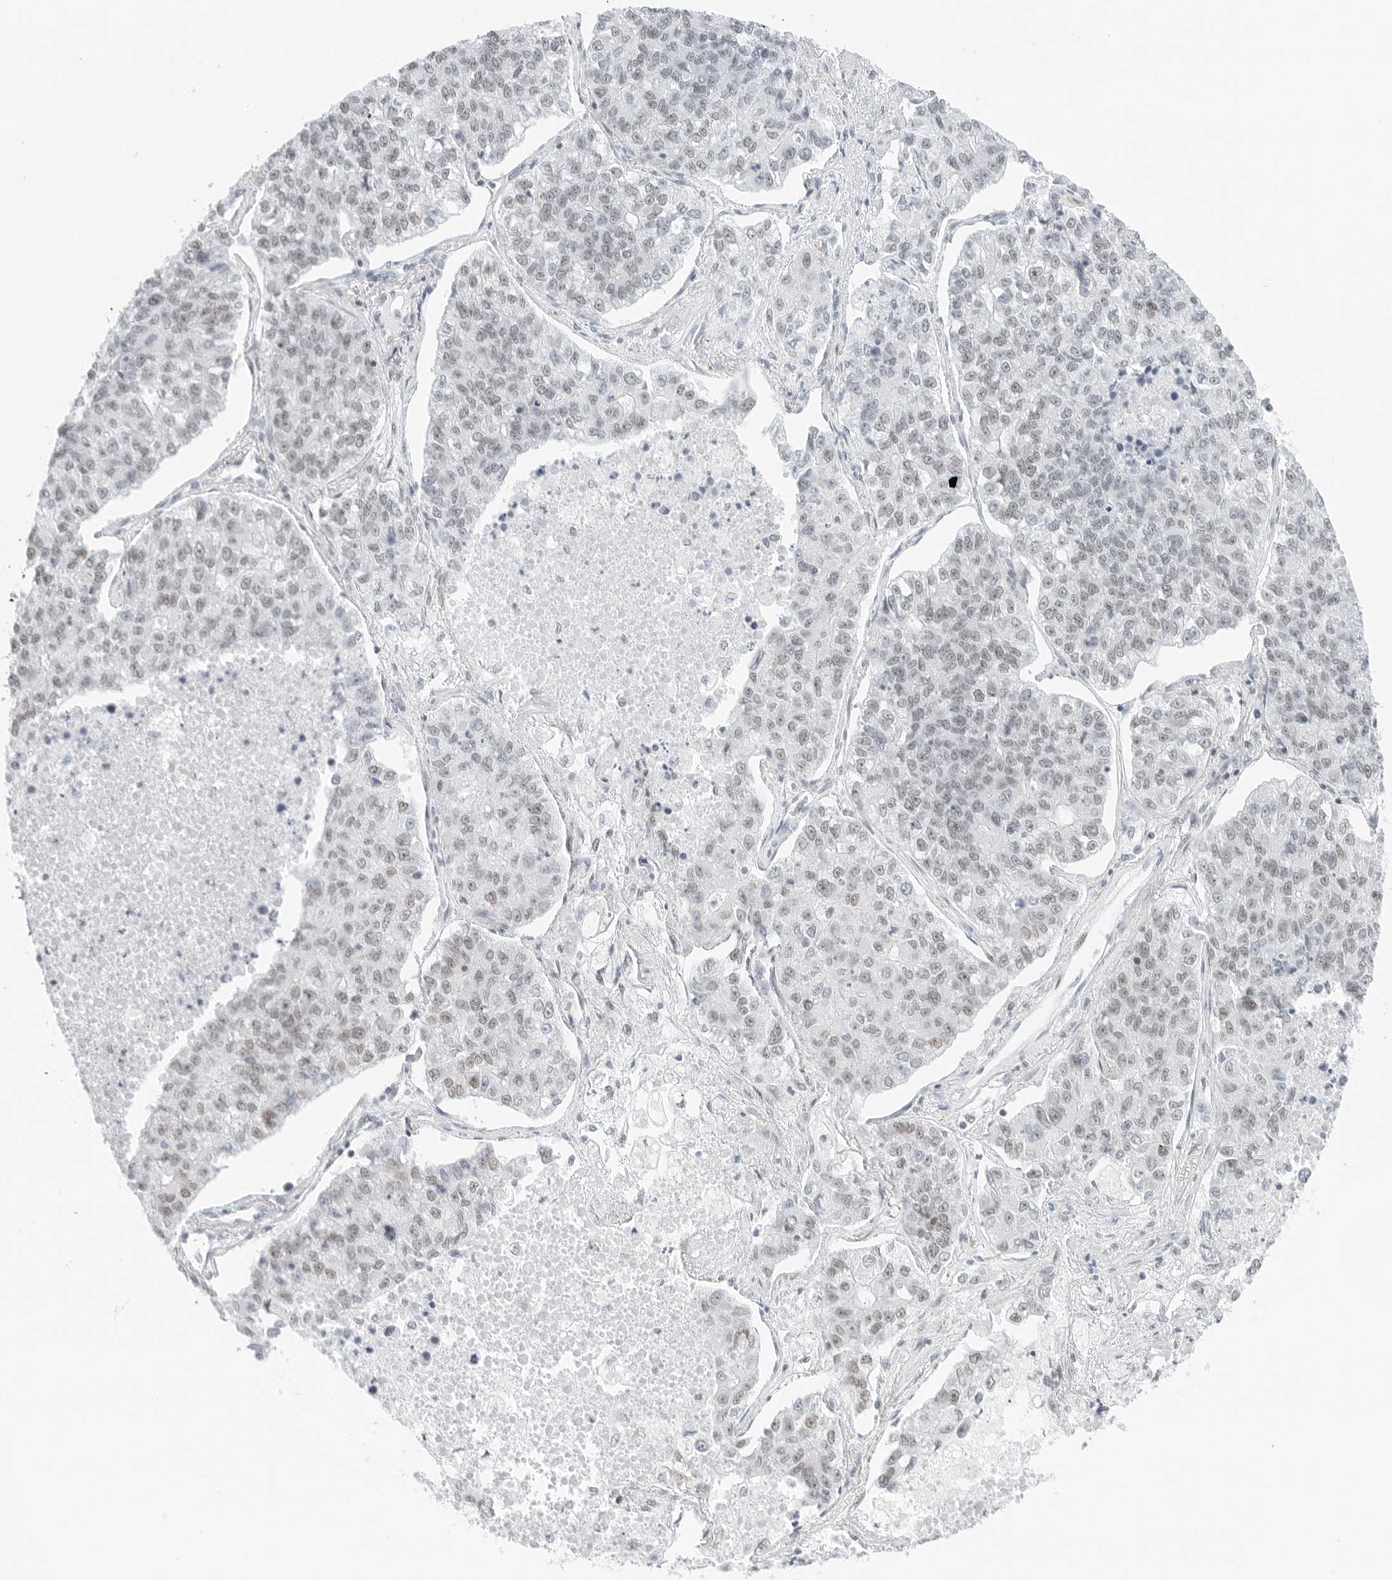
{"staining": {"intensity": "weak", "quantity": "<25%", "location": "nuclear"}, "tissue": "lung cancer", "cell_type": "Tumor cells", "image_type": "cancer", "snomed": [{"axis": "morphology", "description": "Adenocarcinoma, NOS"}, {"axis": "topography", "description": "Lung"}], "caption": "An IHC image of lung cancer (adenocarcinoma) is shown. There is no staining in tumor cells of lung cancer (adenocarcinoma). The staining is performed using DAB brown chromogen with nuclei counter-stained in using hematoxylin.", "gene": "CRTC2", "patient": {"sex": "male", "age": 49}}